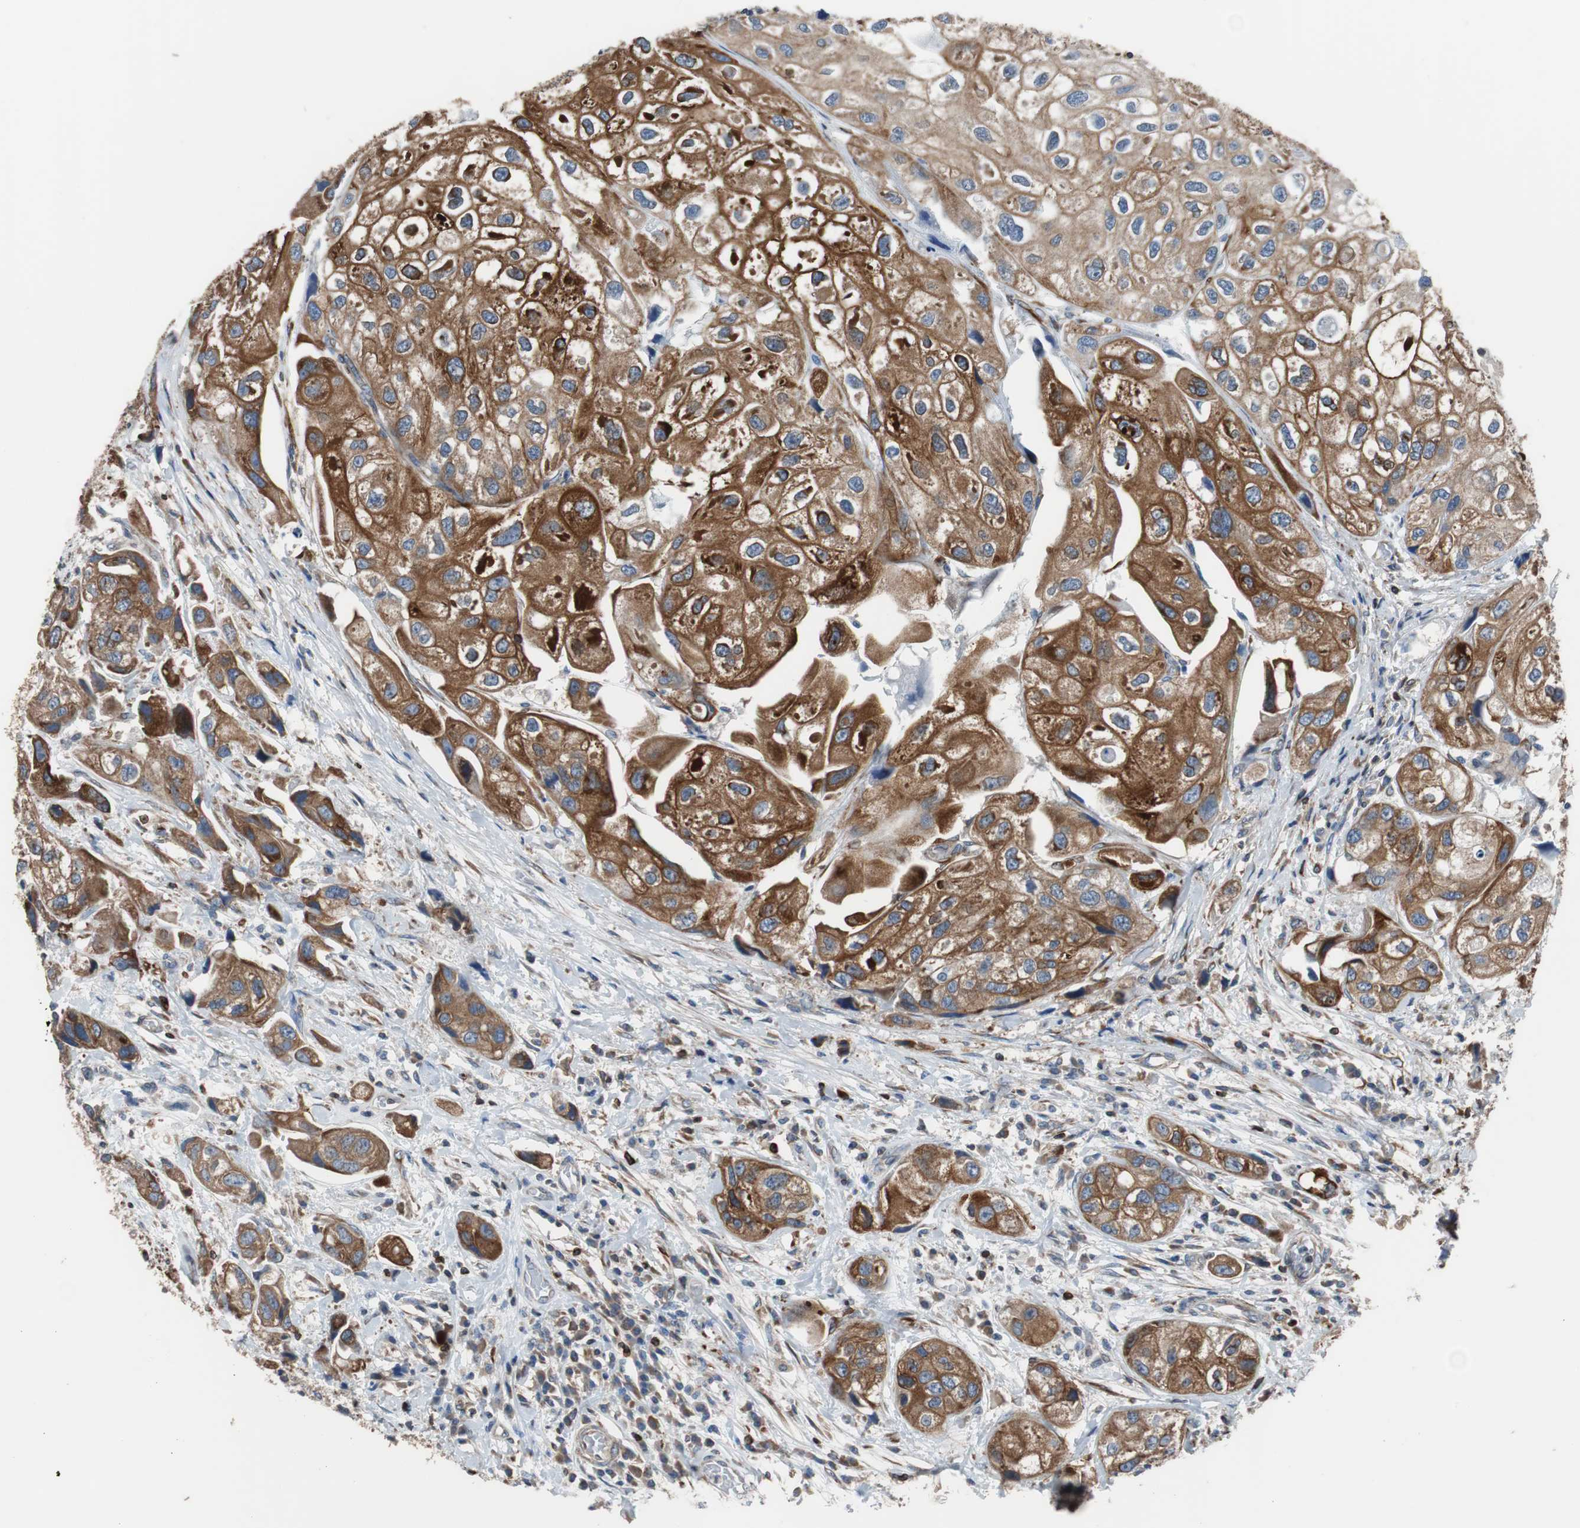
{"staining": {"intensity": "strong", "quantity": ">75%", "location": "cytoplasmic/membranous"}, "tissue": "urothelial cancer", "cell_type": "Tumor cells", "image_type": "cancer", "snomed": [{"axis": "morphology", "description": "Urothelial carcinoma, High grade"}, {"axis": "topography", "description": "Urinary bladder"}], "caption": "Immunohistochemistry (IHC) (DAB) staining of urothelial cancer exhibits strong cytoplasmic/membranous protein positivity in about >75% of tumor cells.", "gene": "PBXIP1", "patient": {"sex": "female", "age": 64}}